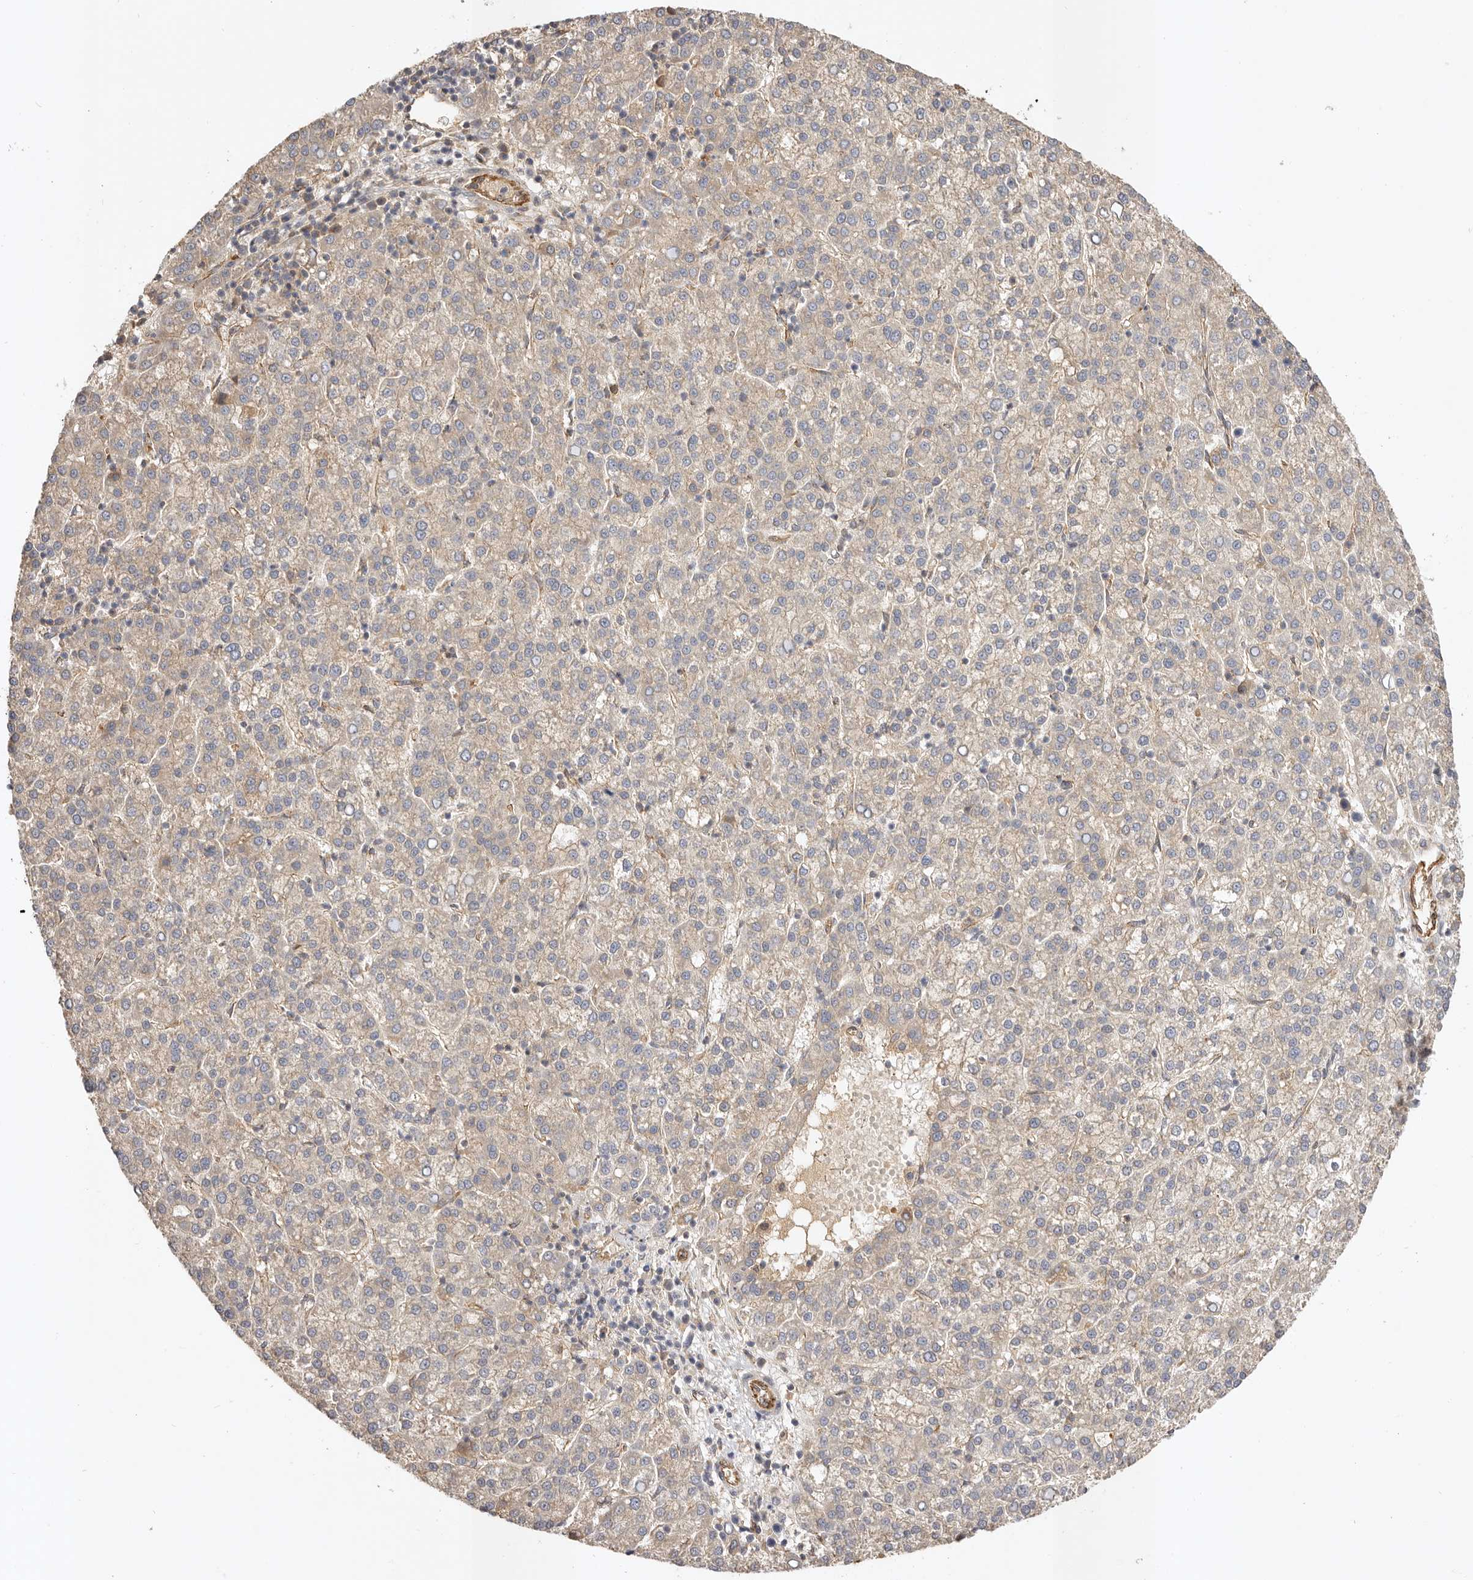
{"staining": {"intensity": "weak", "quantity": ">75%", "location": "cytoplasmic/membranous"}, "tissue": "liver cancer", "cell_type": "Tumor cells", "image_type": "cancer", "snomed": [{"axis": "morphology", "description": "Carcinoma, Hepatocellular, NOS"}, {"axis": "topography", "description": "Liver"}], "caption": "Immunohistochemical staining of human liver cancer displays weak cytoplasmic/membranous protein expression in approximately >75% of tumor cells. The protein is stained brown, and the nuclei are stained in blue (DAB (3,3'-diaminobenzidine) IHC with brightfield microscopy, high magnification).", "gene": "ADAMTS9", "patient": {"sex": "female", "age": 58}}